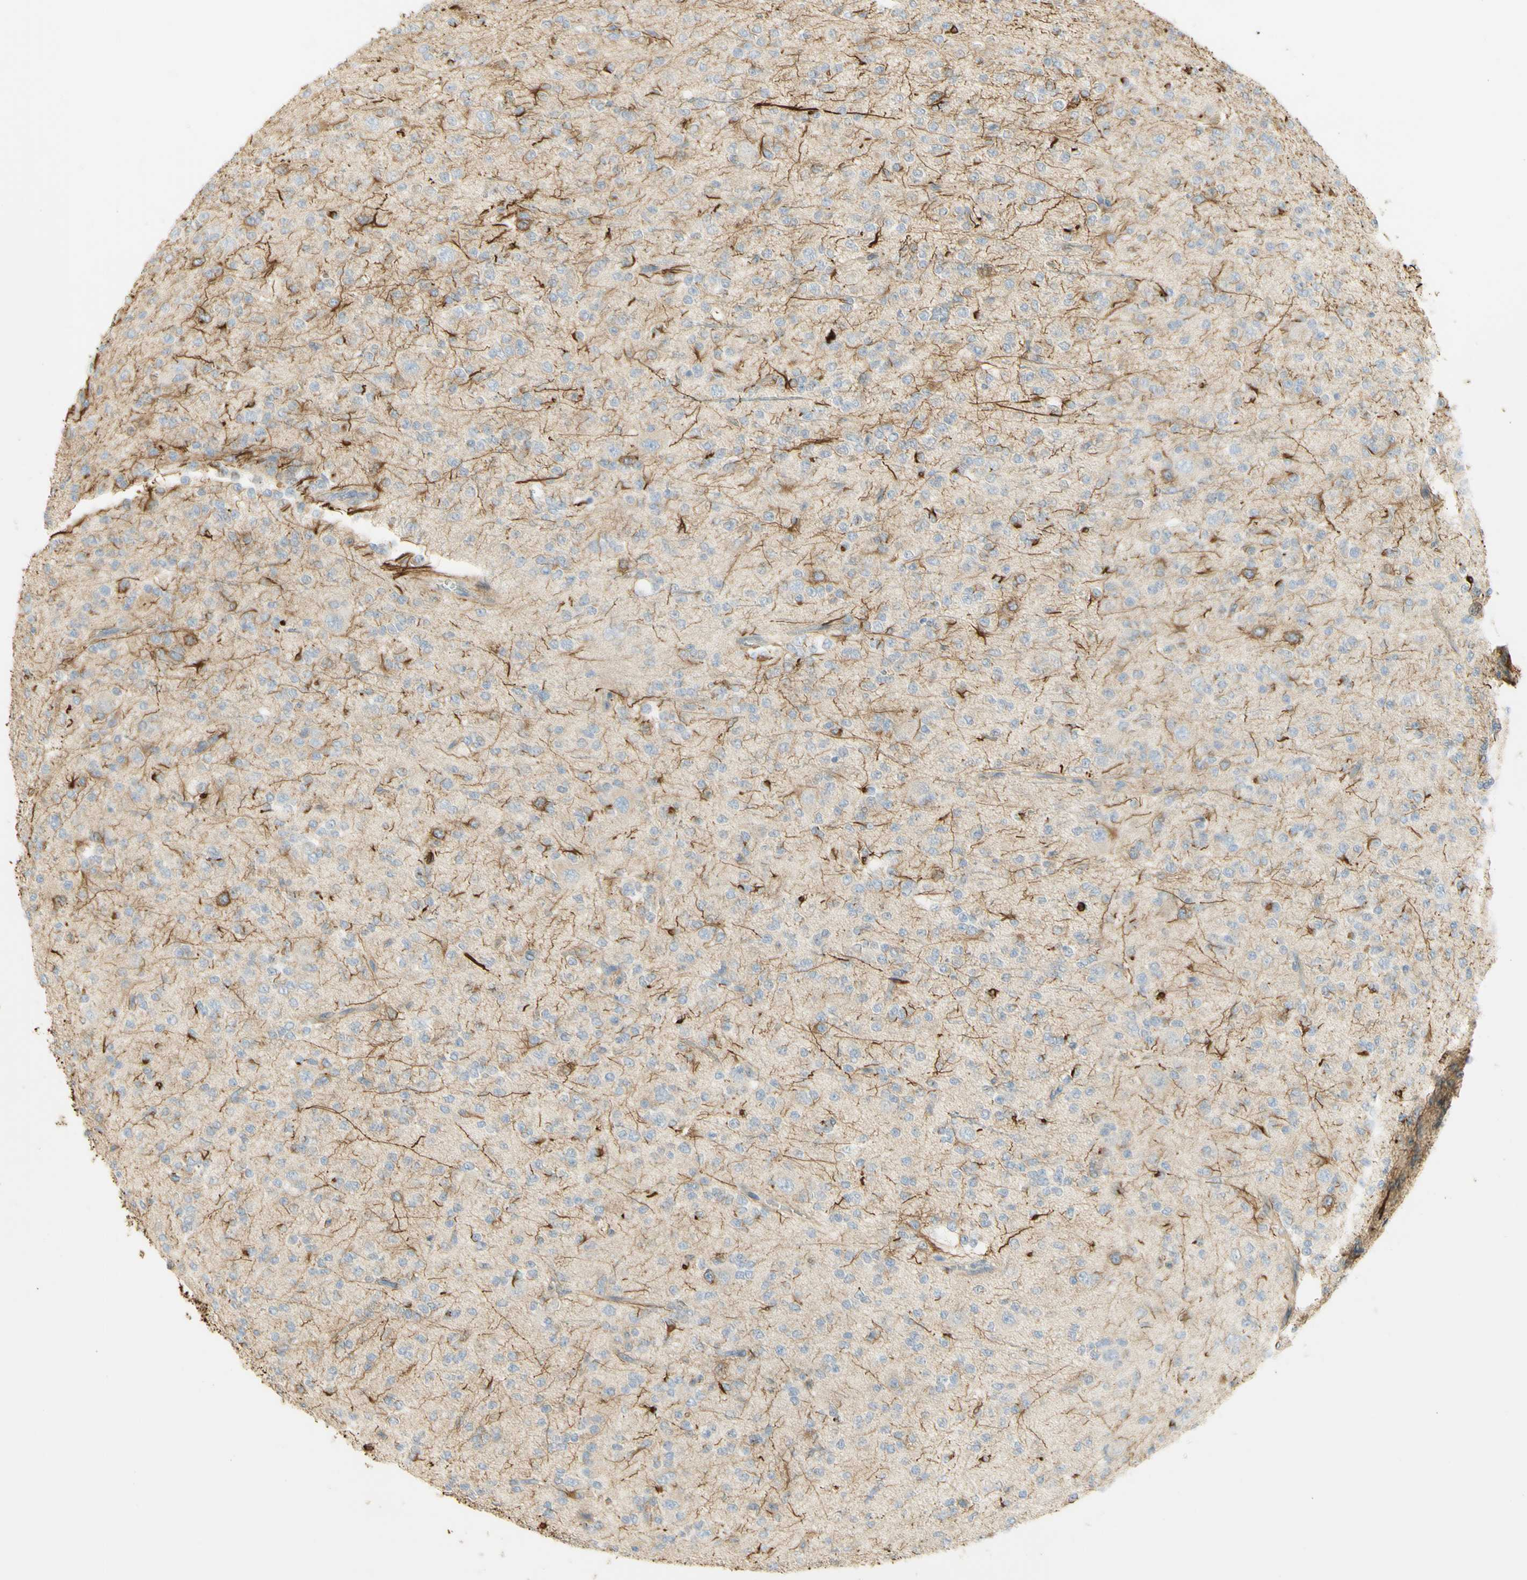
{"staining": {"intensity": "negative", "quantity": "none", "location": "none"}, "tissue": "glioma", "cell_type": "Tumor cells", "image_type": "cancer", "snomed": [{"axis": "morphology", "description": "Glioma, malignant, Low grade"}, {"axis": "topography", "description": "Brain"}], "caption": "This is an immunohistochemistry photomicrograph of glioma. There is no staining in tumor cells.", "gene": "KIF11", "patient": {"sex": "male", "age": 38}}